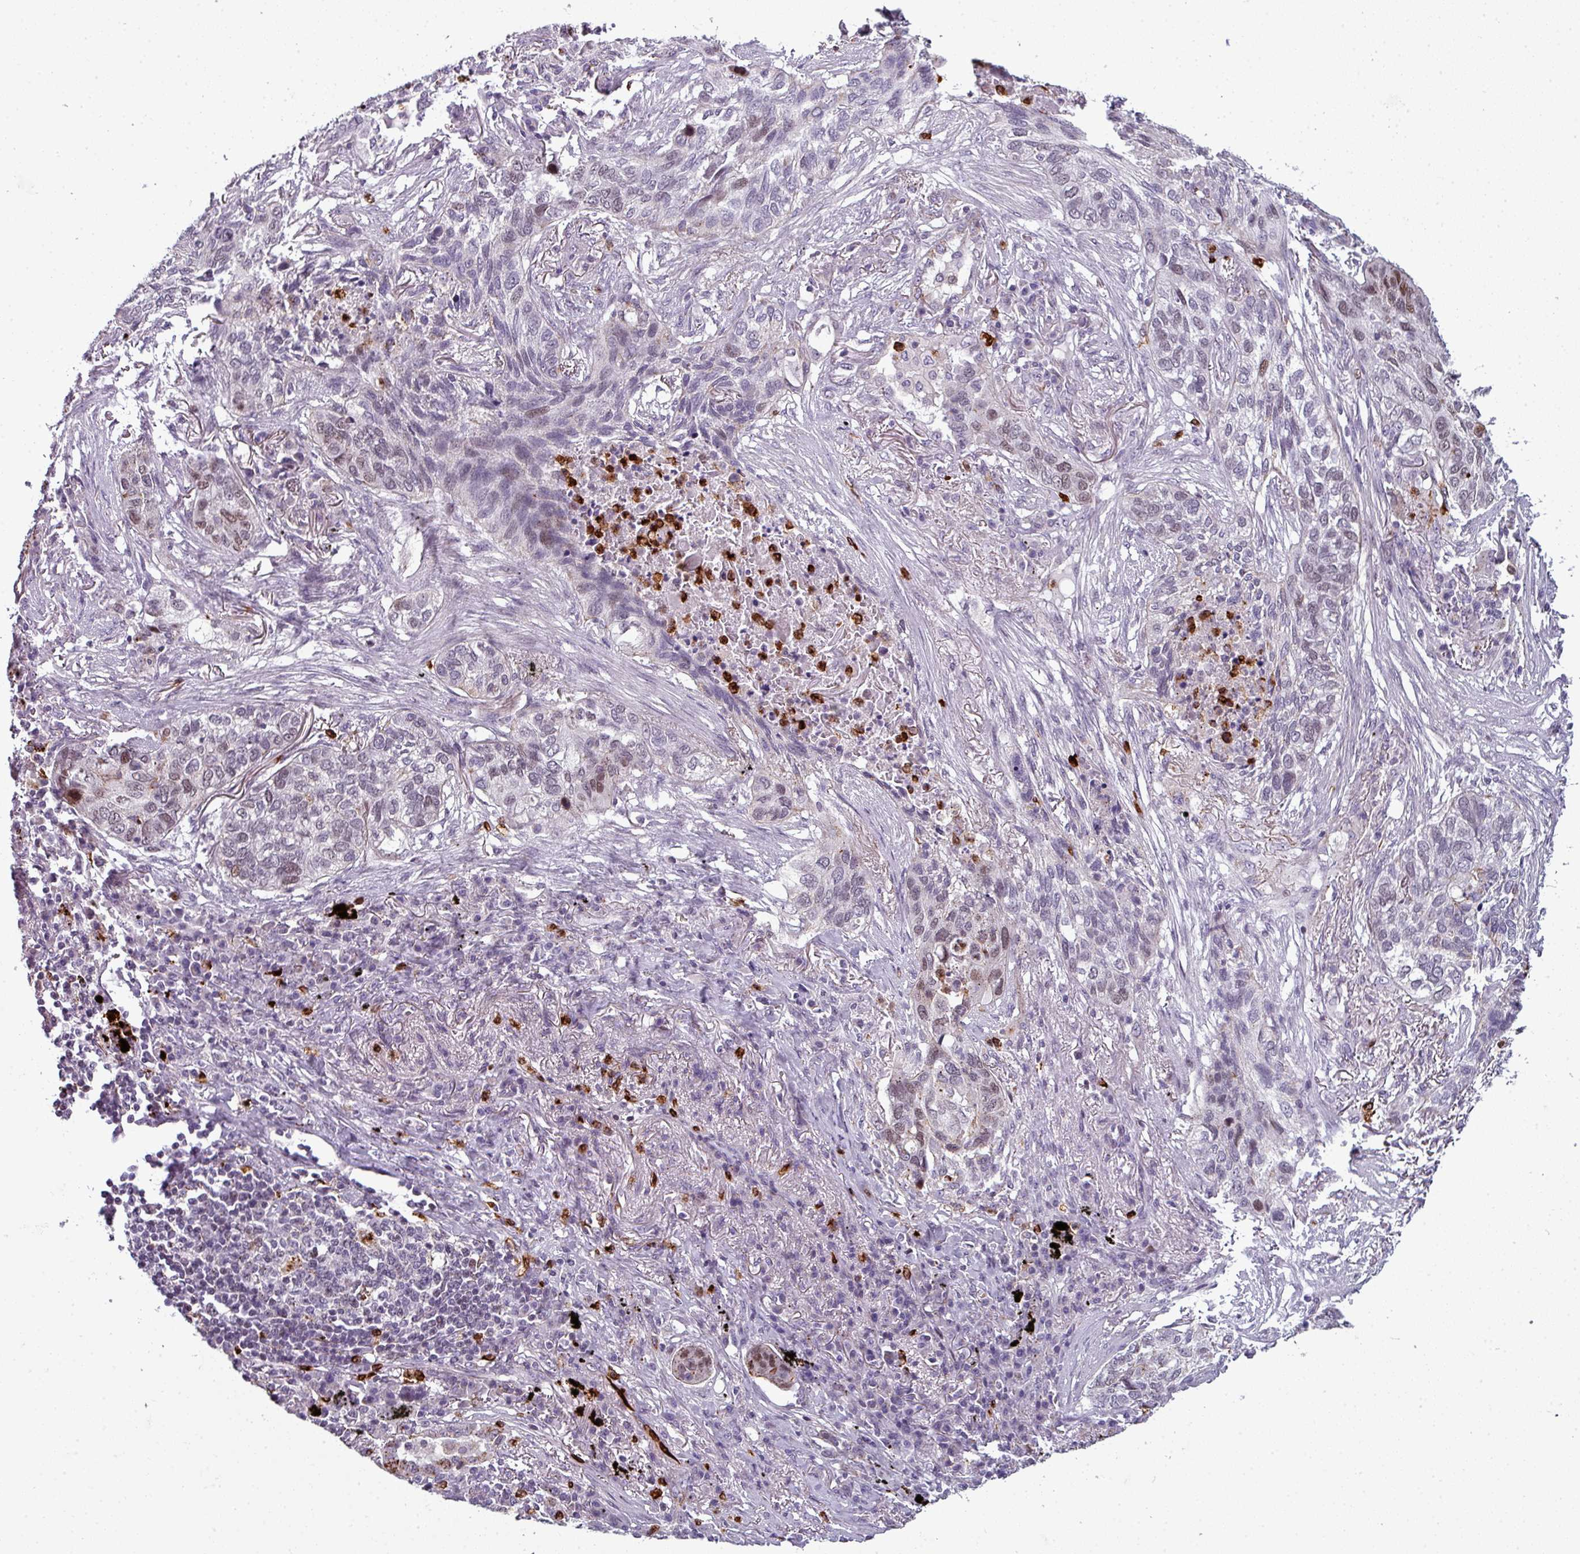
{"staining": {"intensity": "moderate", "quantity": "<25%", "location": "nuclear"}, "tissue": "lung cancer", "cell_type": "Tumor cells", "image_type": "cancer", "snomed": [{"axis": "morphology", "description": "Squamous cell carcinoma, NOS"}, {"axis": "topography", "description": "Lung"}], "caption": "Lung squamous cell carcinoma stained with immunohistochemistry (IHC) reveals moderate nuclear staining in approximately <25% of tumor cells.", "gene": "TMEFF1", "patient": {"sex": "female", "age": 63}}